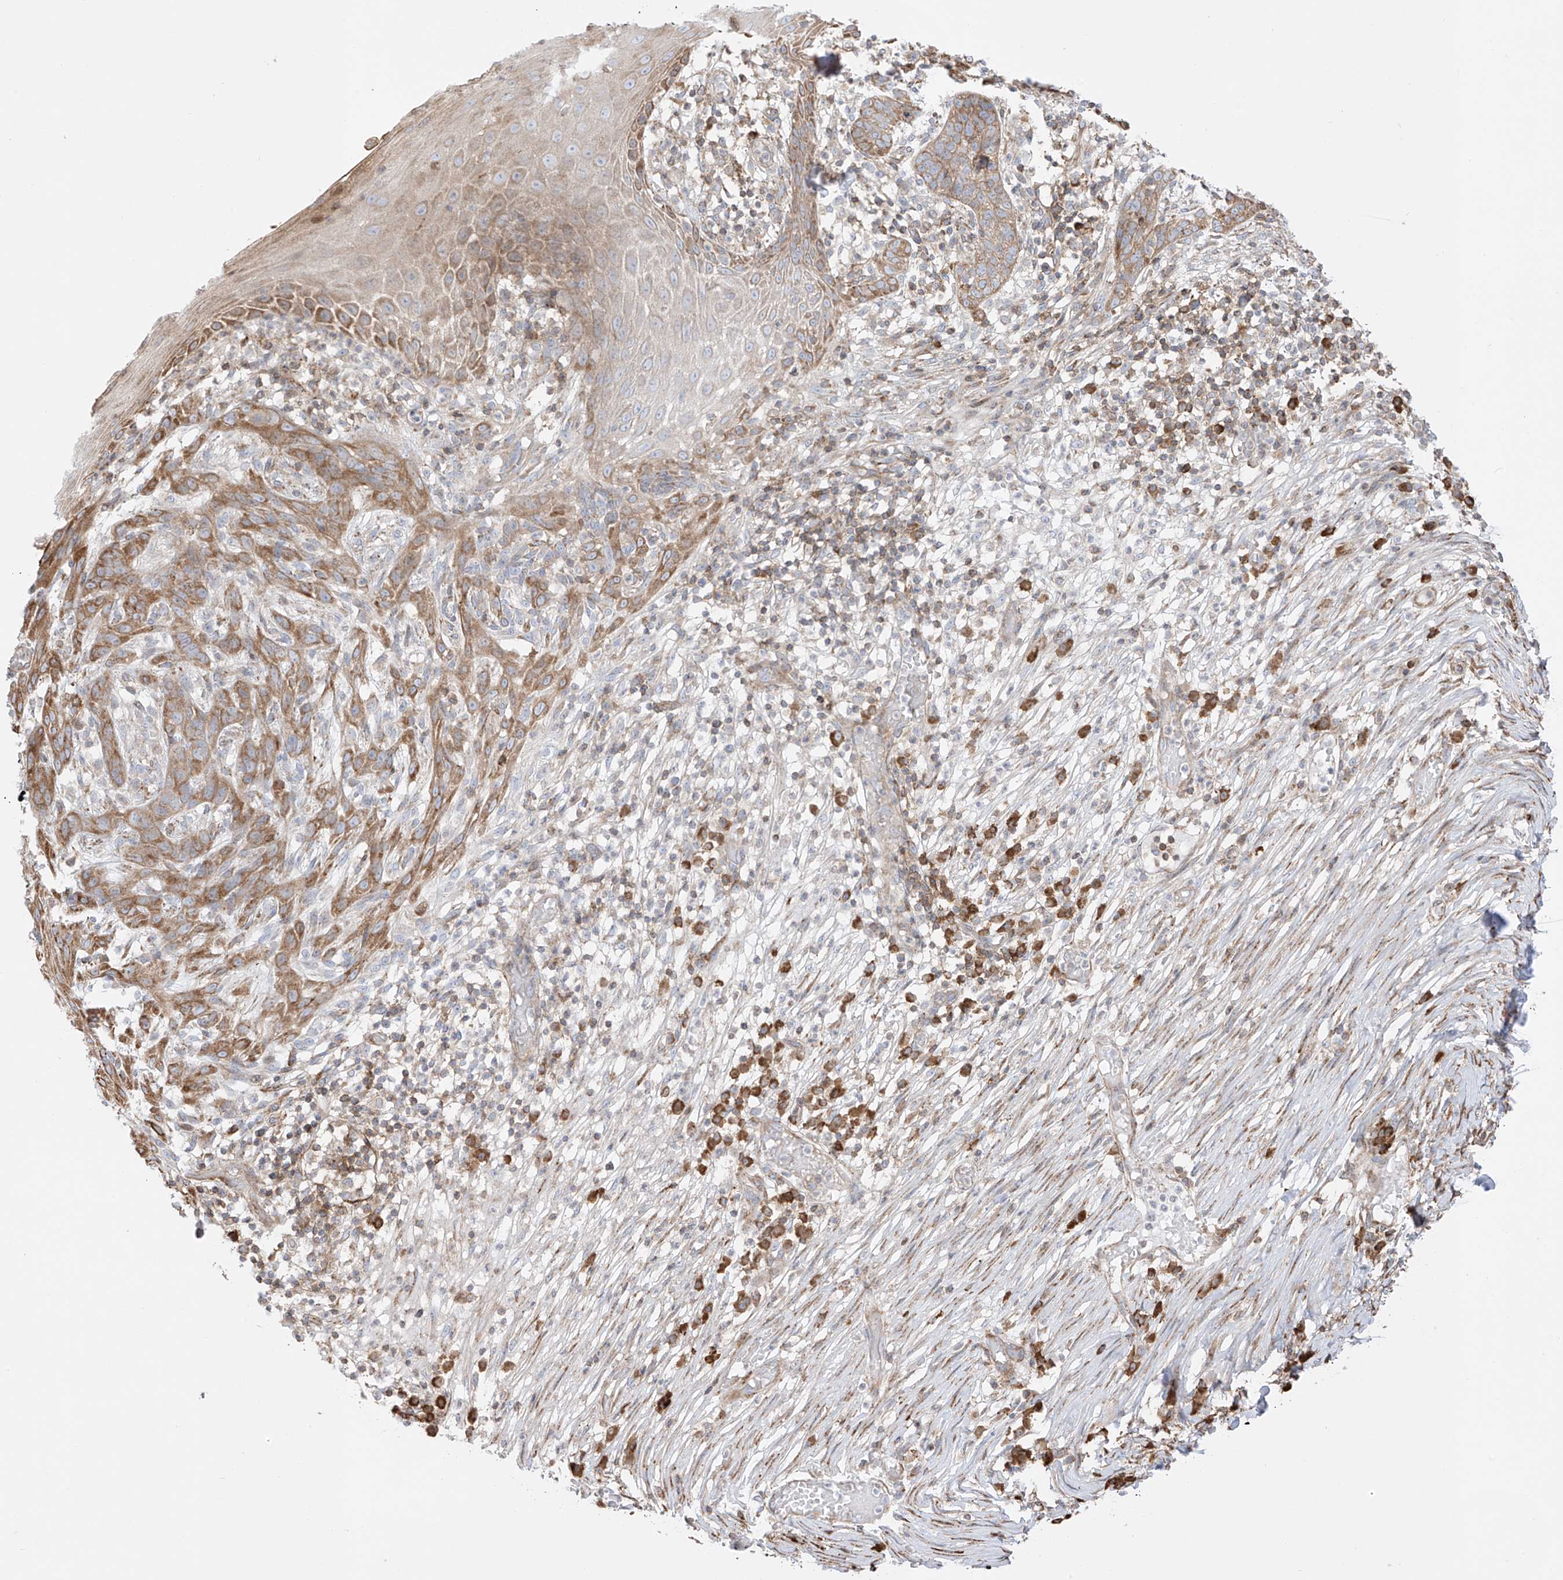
{"staining": {"intensity": "moderate", "quantity": ">75%", "location": "cytoplasmic/membranous"}, "tissue": "skin cancer", "cell_type": "Tumor cells", "image_type": "cancer", "snomed": [{"axis": "morphology", "description": "Normal tissue, NOS"}, {"axis": "morphology", "description": "Basal cell carcinoma"}, {"axis": "topography", "description": "Skin"}], "caption": "Approximately >75% of tumor cells in skin cancer (basal cell carcinoma) display moderate cytoplasmic/membranous protein positivity as visualized by brown immunohistochemical staining.", "gene": "XKR3", "patient": {"sex": "male", "age": 64}}